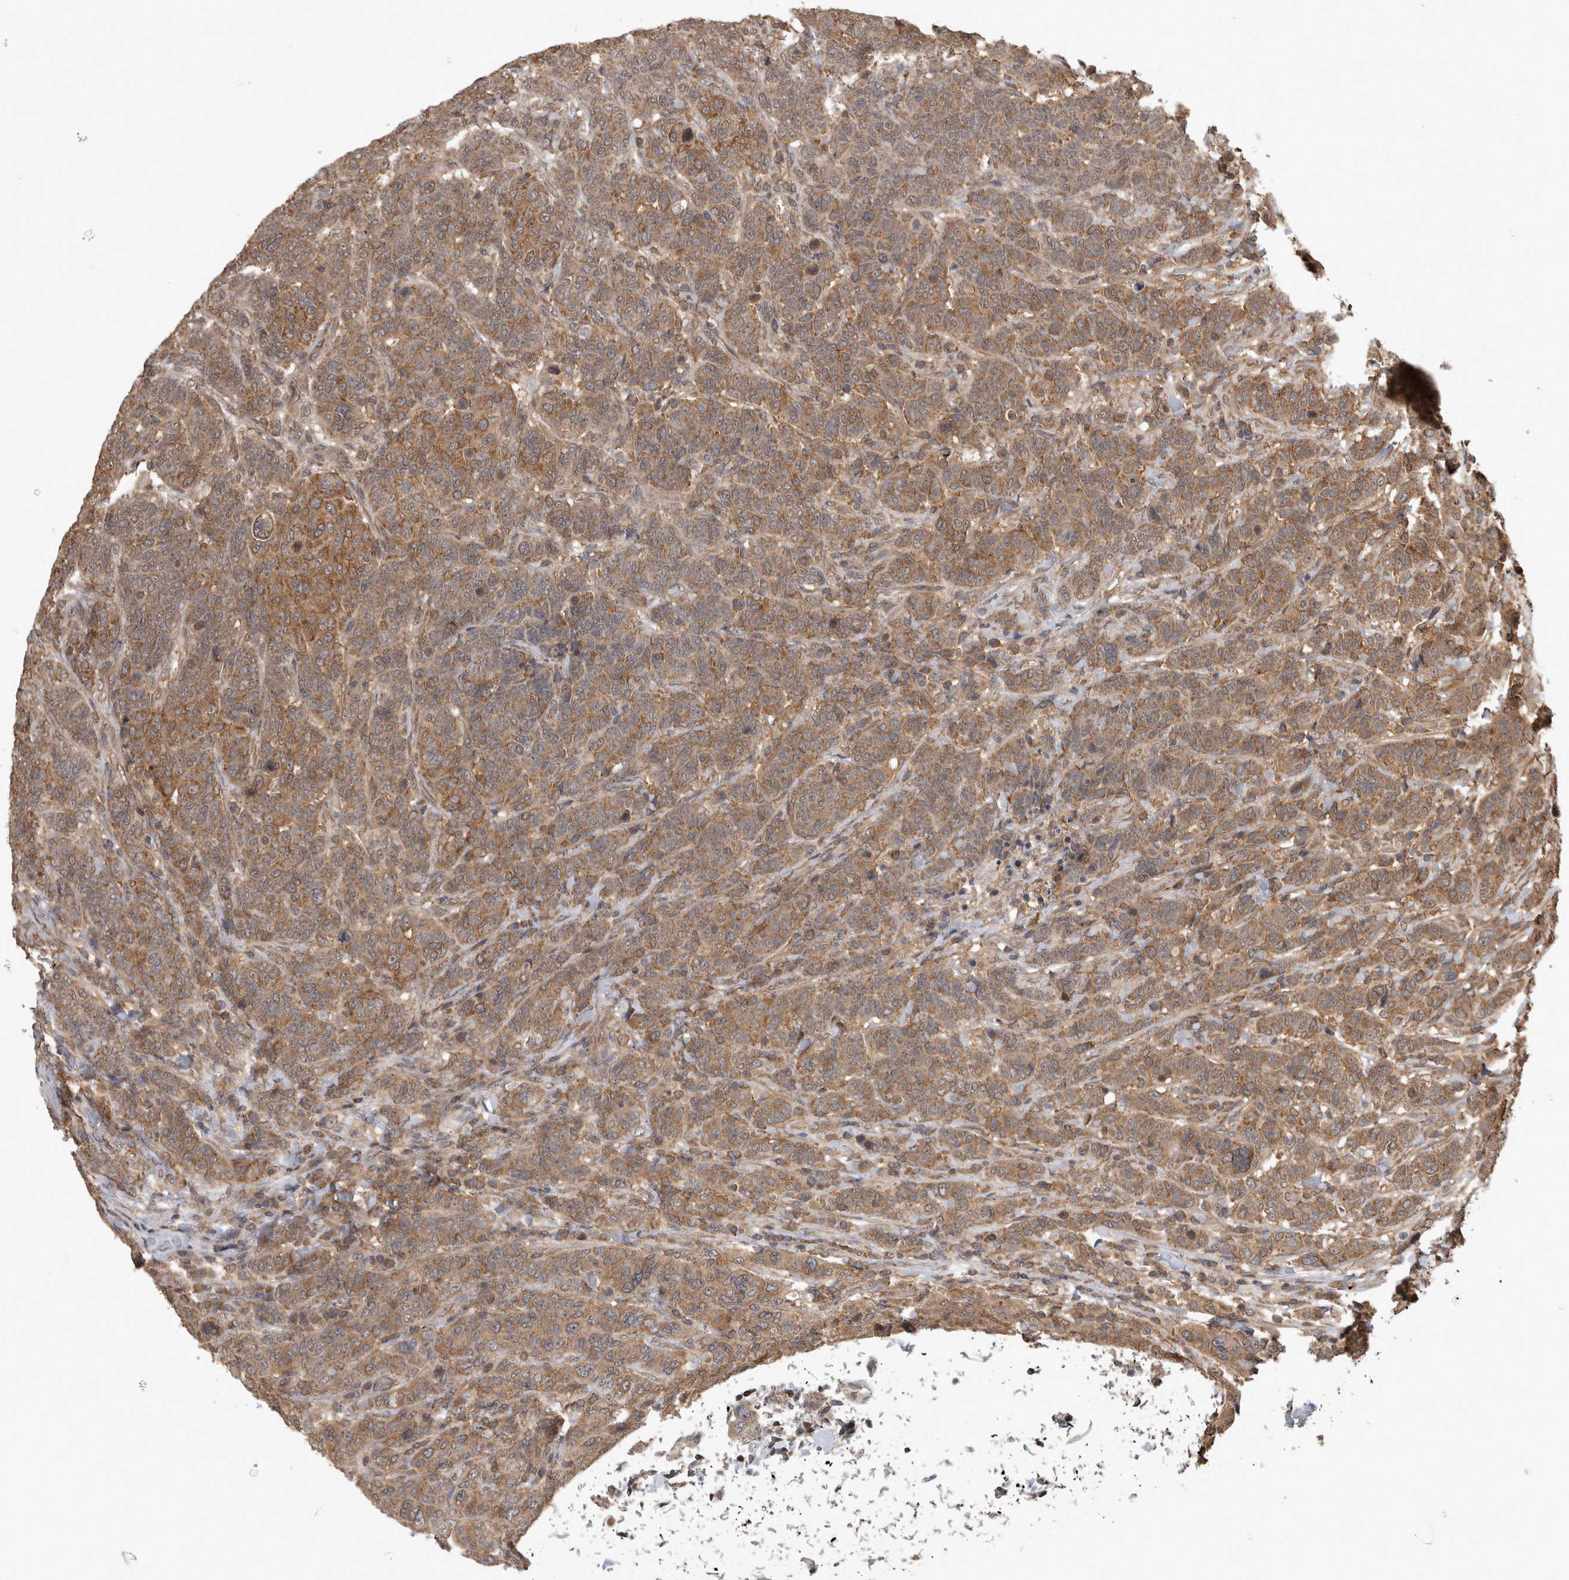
{"staining": {"intensity": "moderate", "quantity": ">75%", "location": "cytoplasmic/membranous"}, "tissue": "breast cancer", "cell_type": "Tumor cells", "image_type": "cancer", "snomed": [{"axis": "morphology", "description": "Duct carcinoma"}, {"axis": "topography", "description": "Breast"}], "caption": "About >75% of tumor cells in breast cancer show moderate cytoplasmic/membranous protein positivity as visualized by brown immunohistochemical staining.", "gene": "ATXN2", "patient": {"sex": "female", "age": 37}}